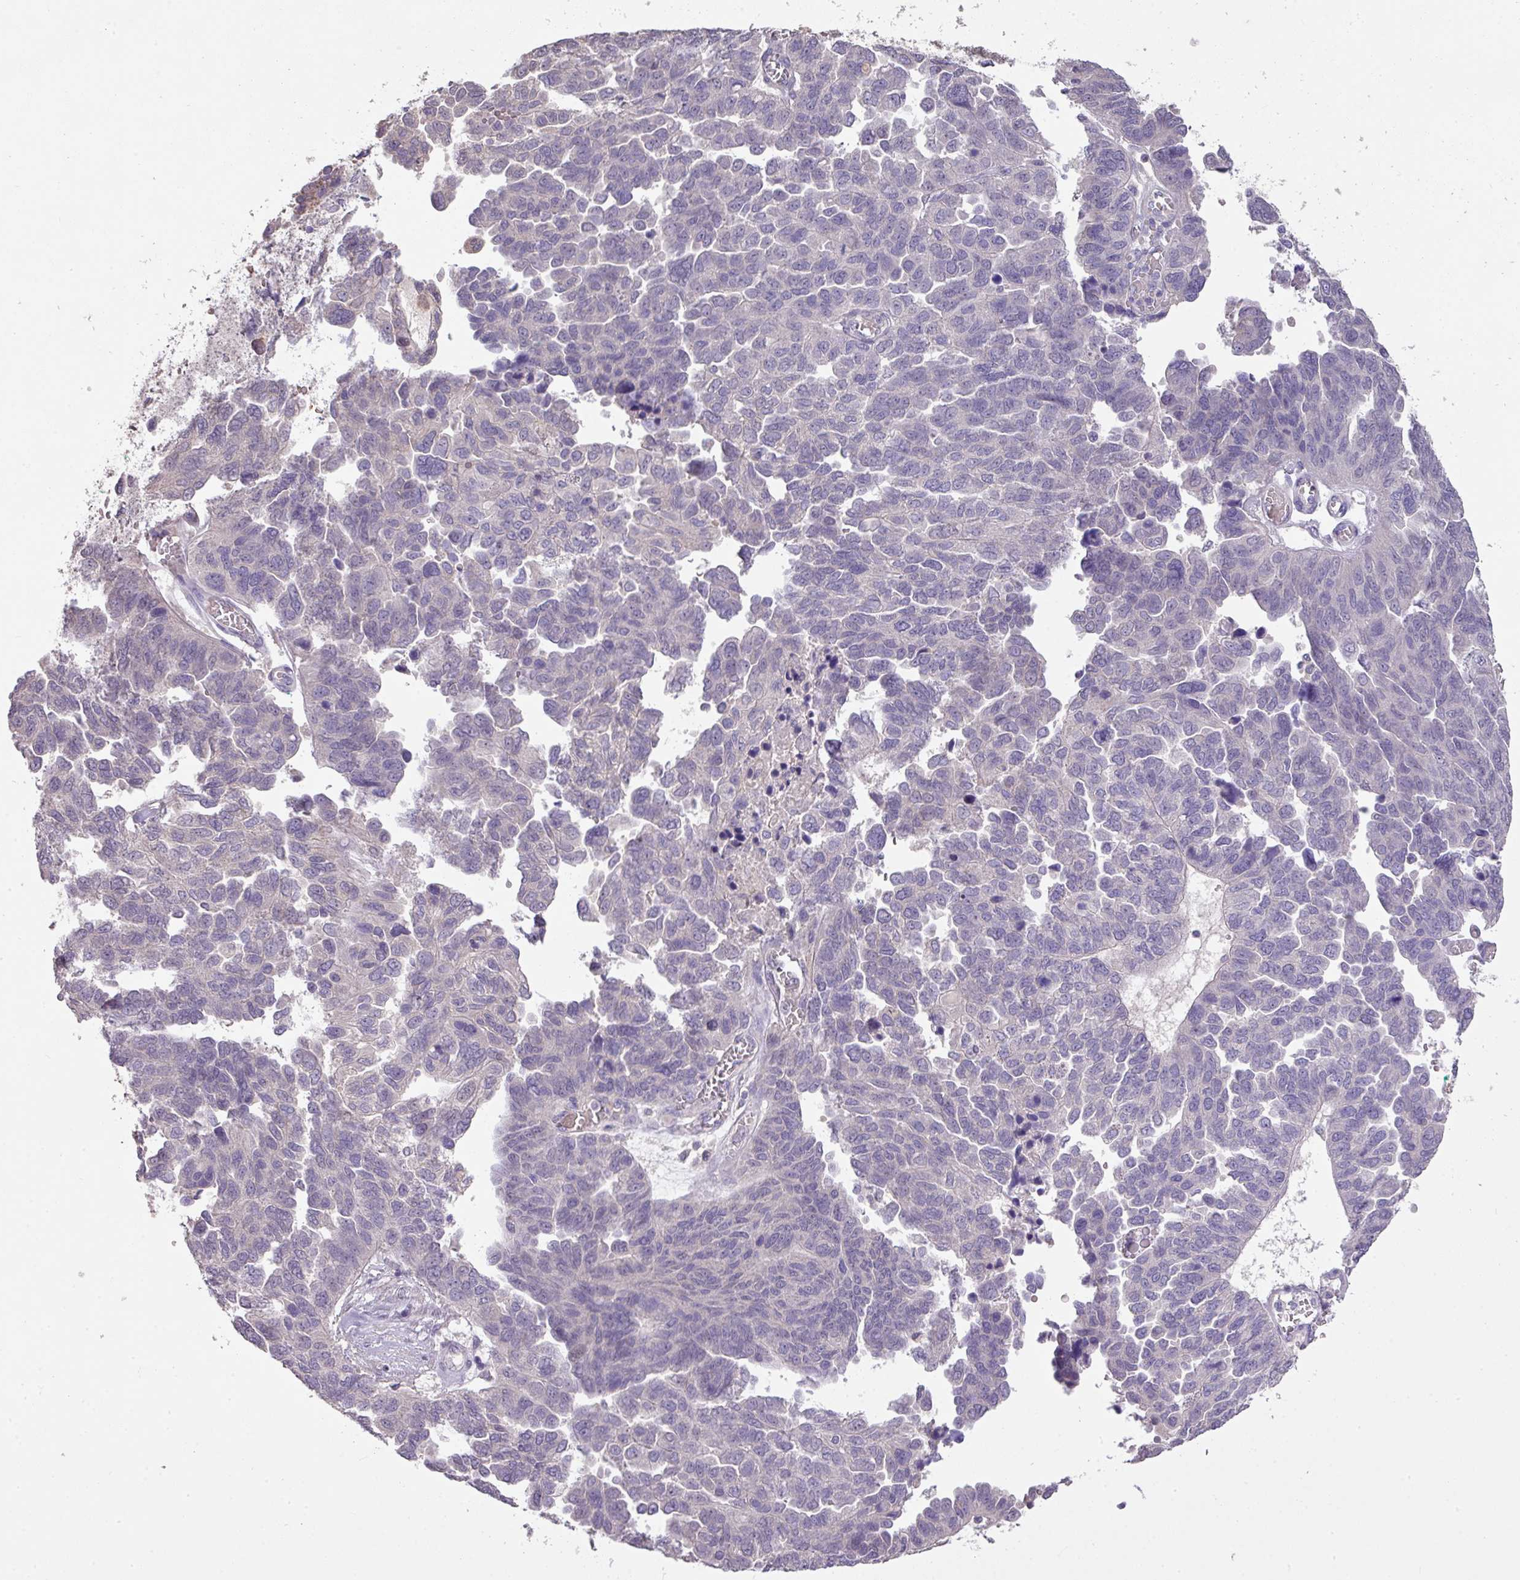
{"staining": {"intensity": "negative", "quantity": "none", "location": "none"}, "tissue": "ovarian cancer", "cell_type": "Tumor cells", "image_type": "cancer", "snomed": [{"axis": "morphology", "description": "Cystadenocarcinoma, serous, NOS"}, {"axis": "topography", "description": "Ovary"}], "caption": "The photomicrograph displays no staining of tumor cells in serous cystadenocarcinoma (ovarian).", "gene": "PRADC1", "patient": {"sex": "female", "age": 64}}